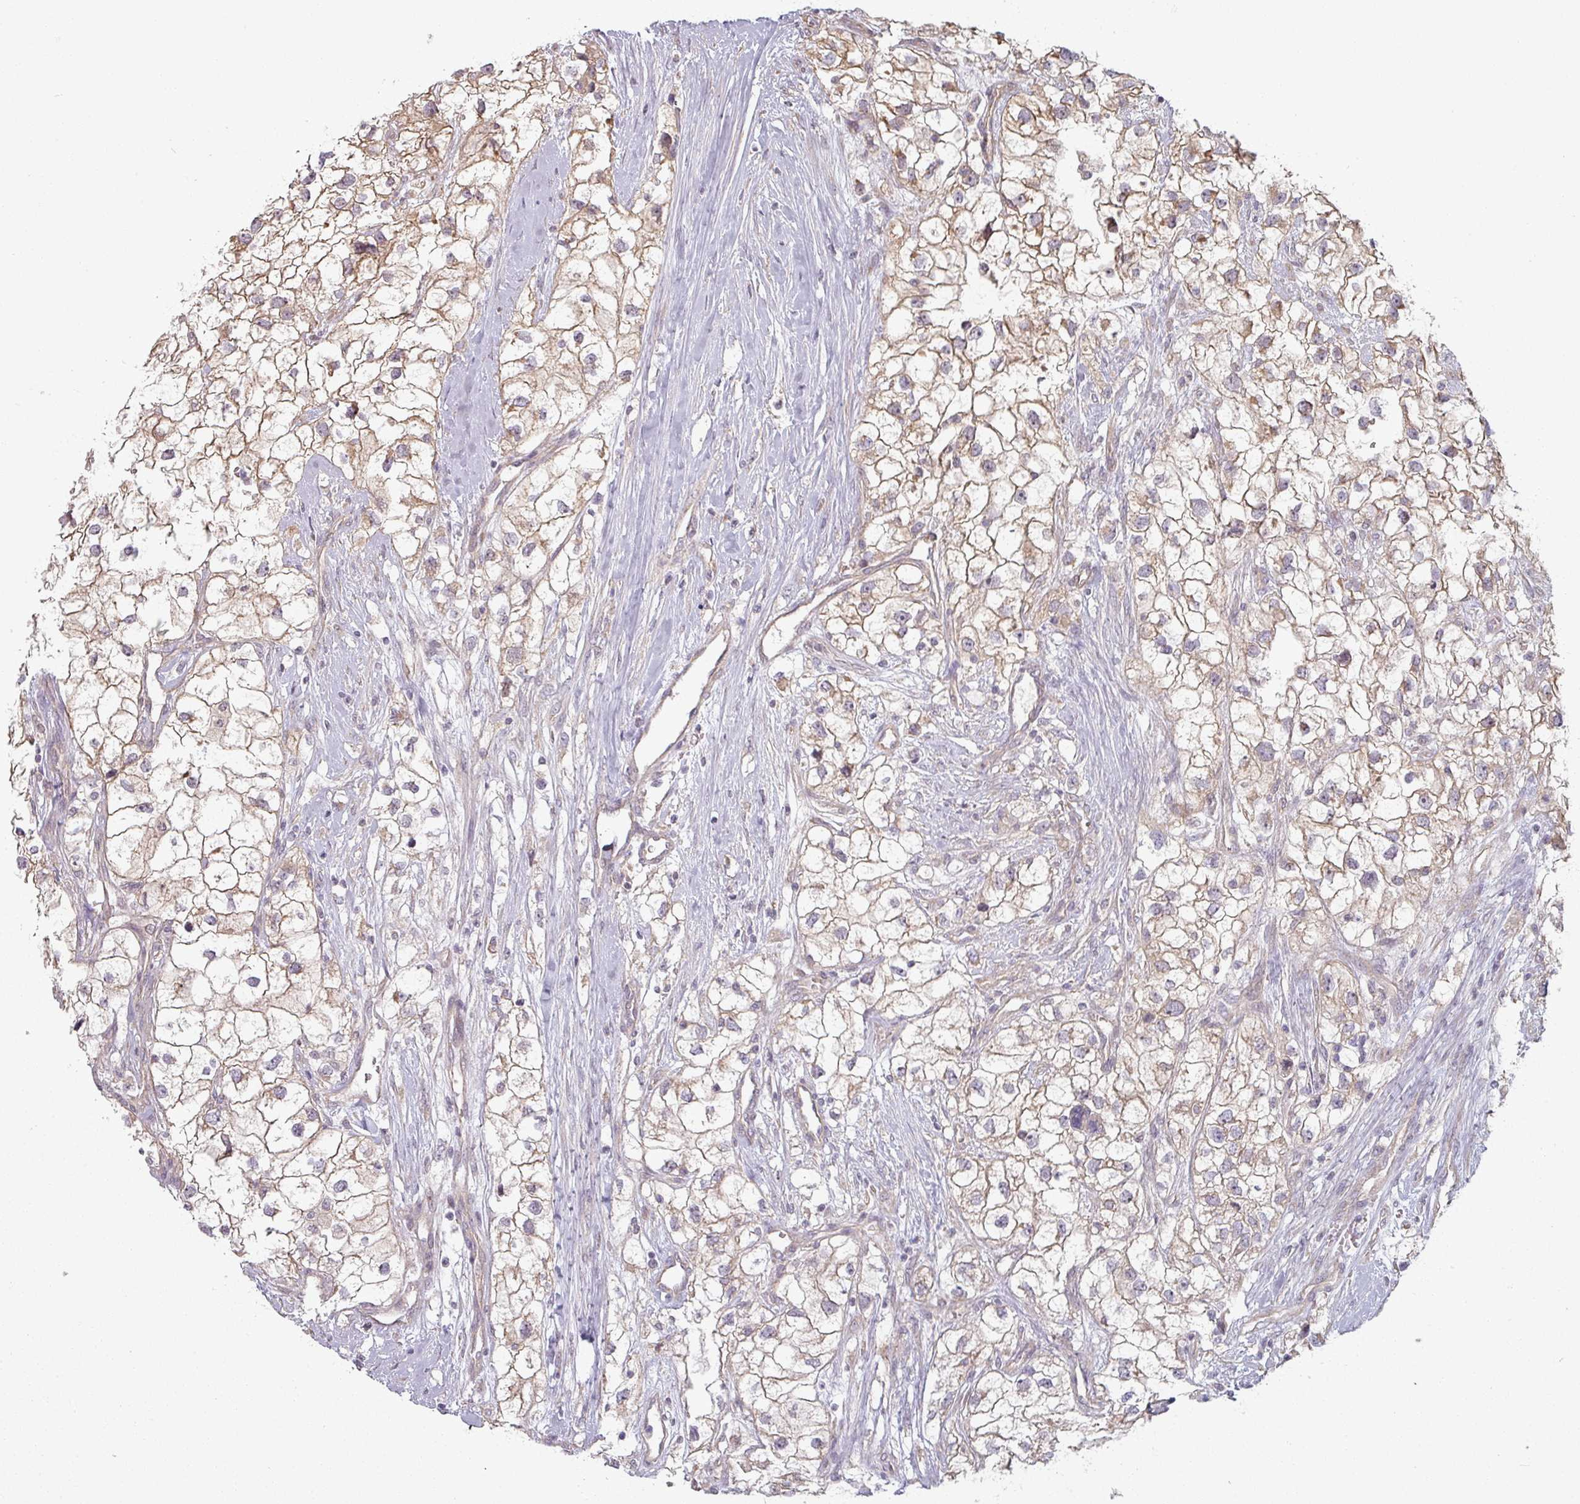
{"staining": {"intensity": "weak", "quantity": ">75%", "location": "cytoplasmic/membranous"}, "tissue": "renal cancer", "cell_type": "Tumor cells", "image_type": "cancer", "snomed": [{"axis": "morphology", "description": "Adenocarcinoma, NOS"}, {"axis": "topography", "description": "Kidney"}], "caption": "Immunohistochemistry staining of renal adenocarcinoma, which exhibits low levels of weak cytoplasmic/membranous positivity in about >75% of tumor cells indicating weak cytoplasmic/membranous protein staining. The staining was performed using DAB (brown) for protein detection and nuclei were counterstained in hematoxylin (blue).", "gene": "PLEKHJ1", "patient": {"sex": "male", "age": 59}}